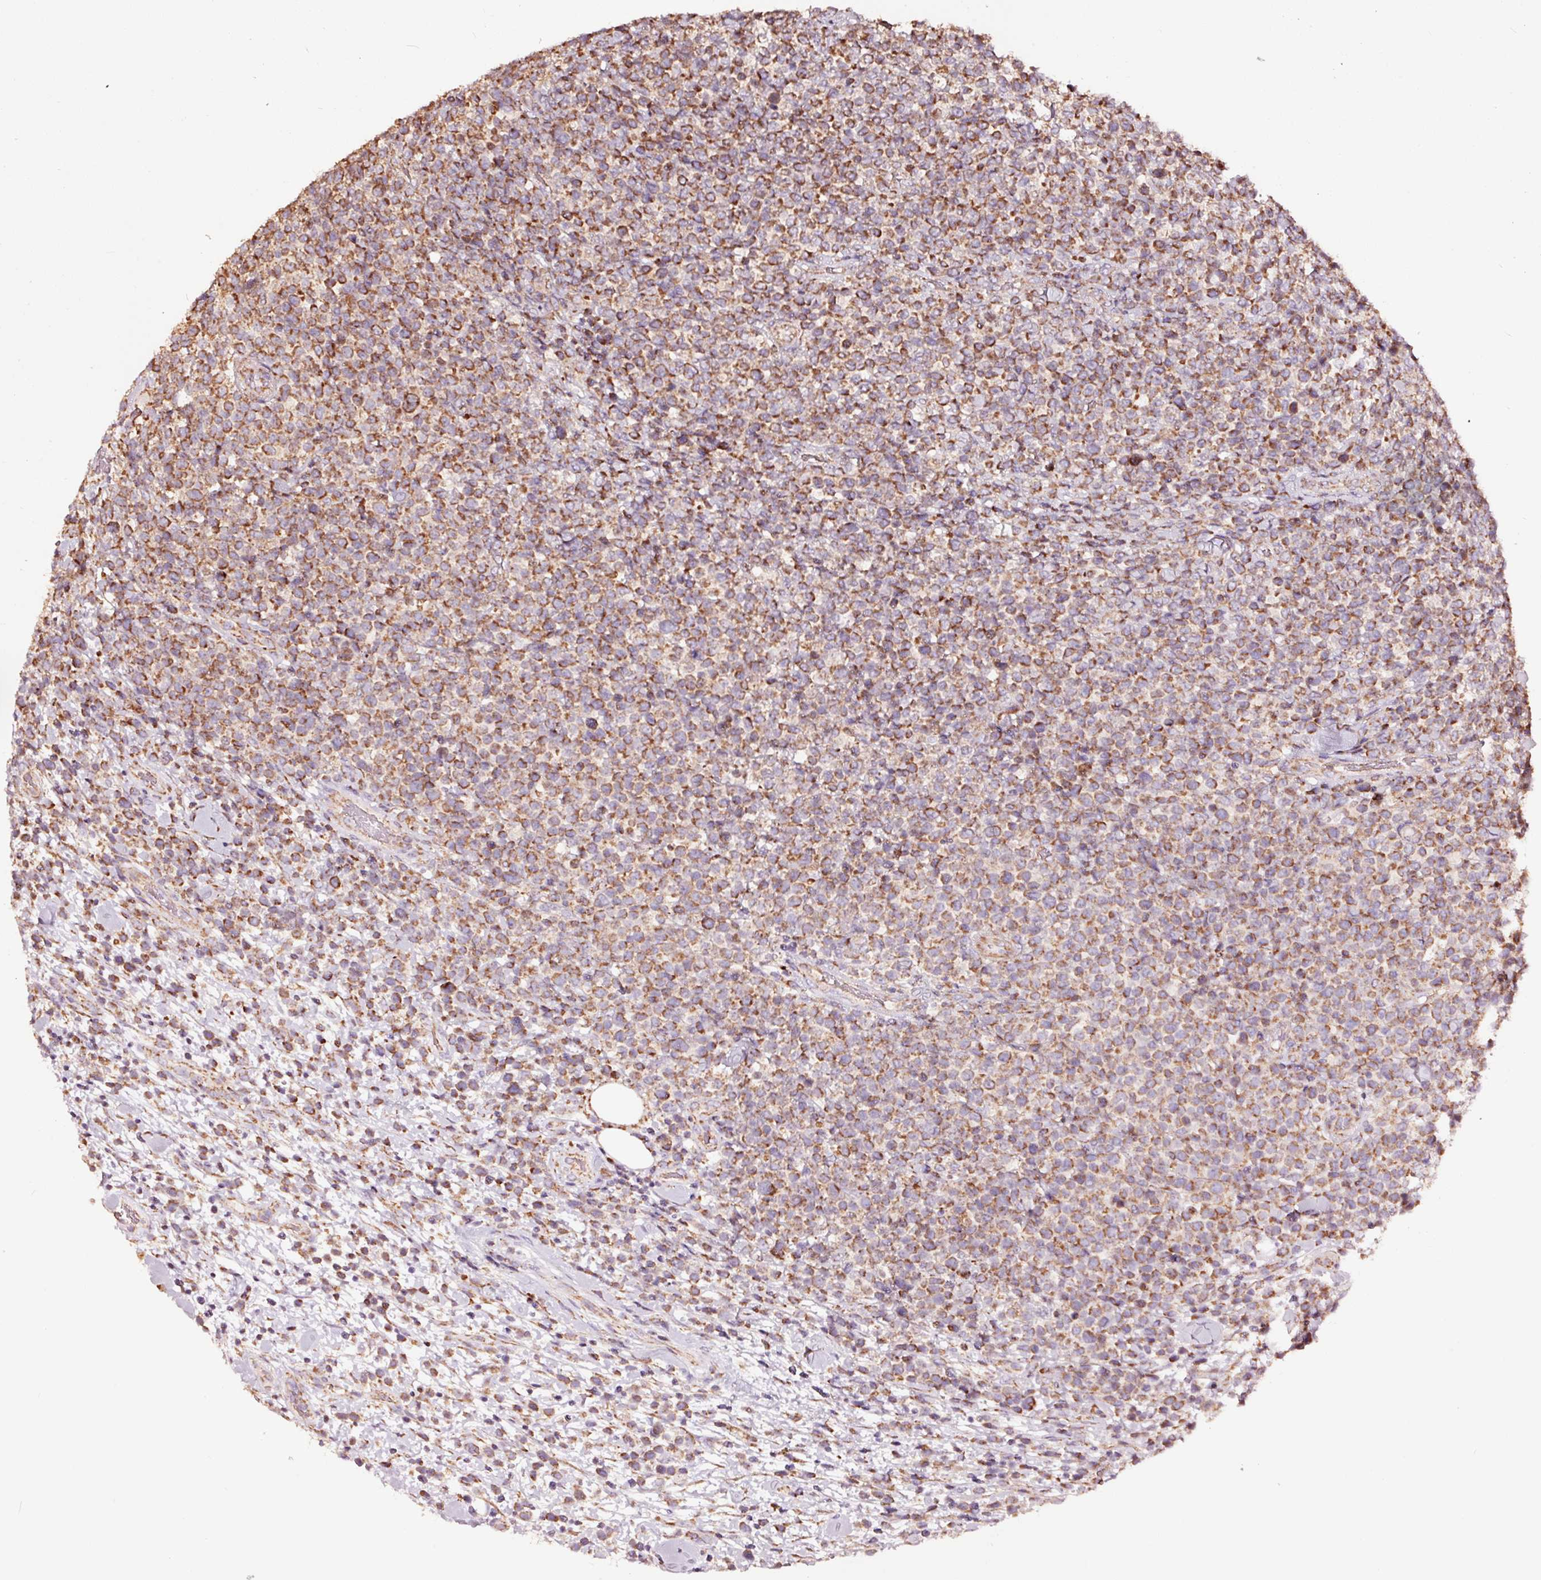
{"staining": {"intensity": "moderate", "quantity": ">75%", "location": "cytoplasmic/membranous"}, "tissue": "lymphoma", "cell_type": "Tumor cells", "image_type": "cancer", "snomed": [{"axis": "morphology", "description": "Malignant lymphoma, non-Hodgkin's type, High grade"}, {"axis": "topography", "description": "Soft tissue"}], "caption": "A brown stain labels moderate cytoplasmic/membranous staining of a protein in human lymphoma tumor cells.", "gene": "TPM1", "patient": {"sex": "female", "age": 56}}